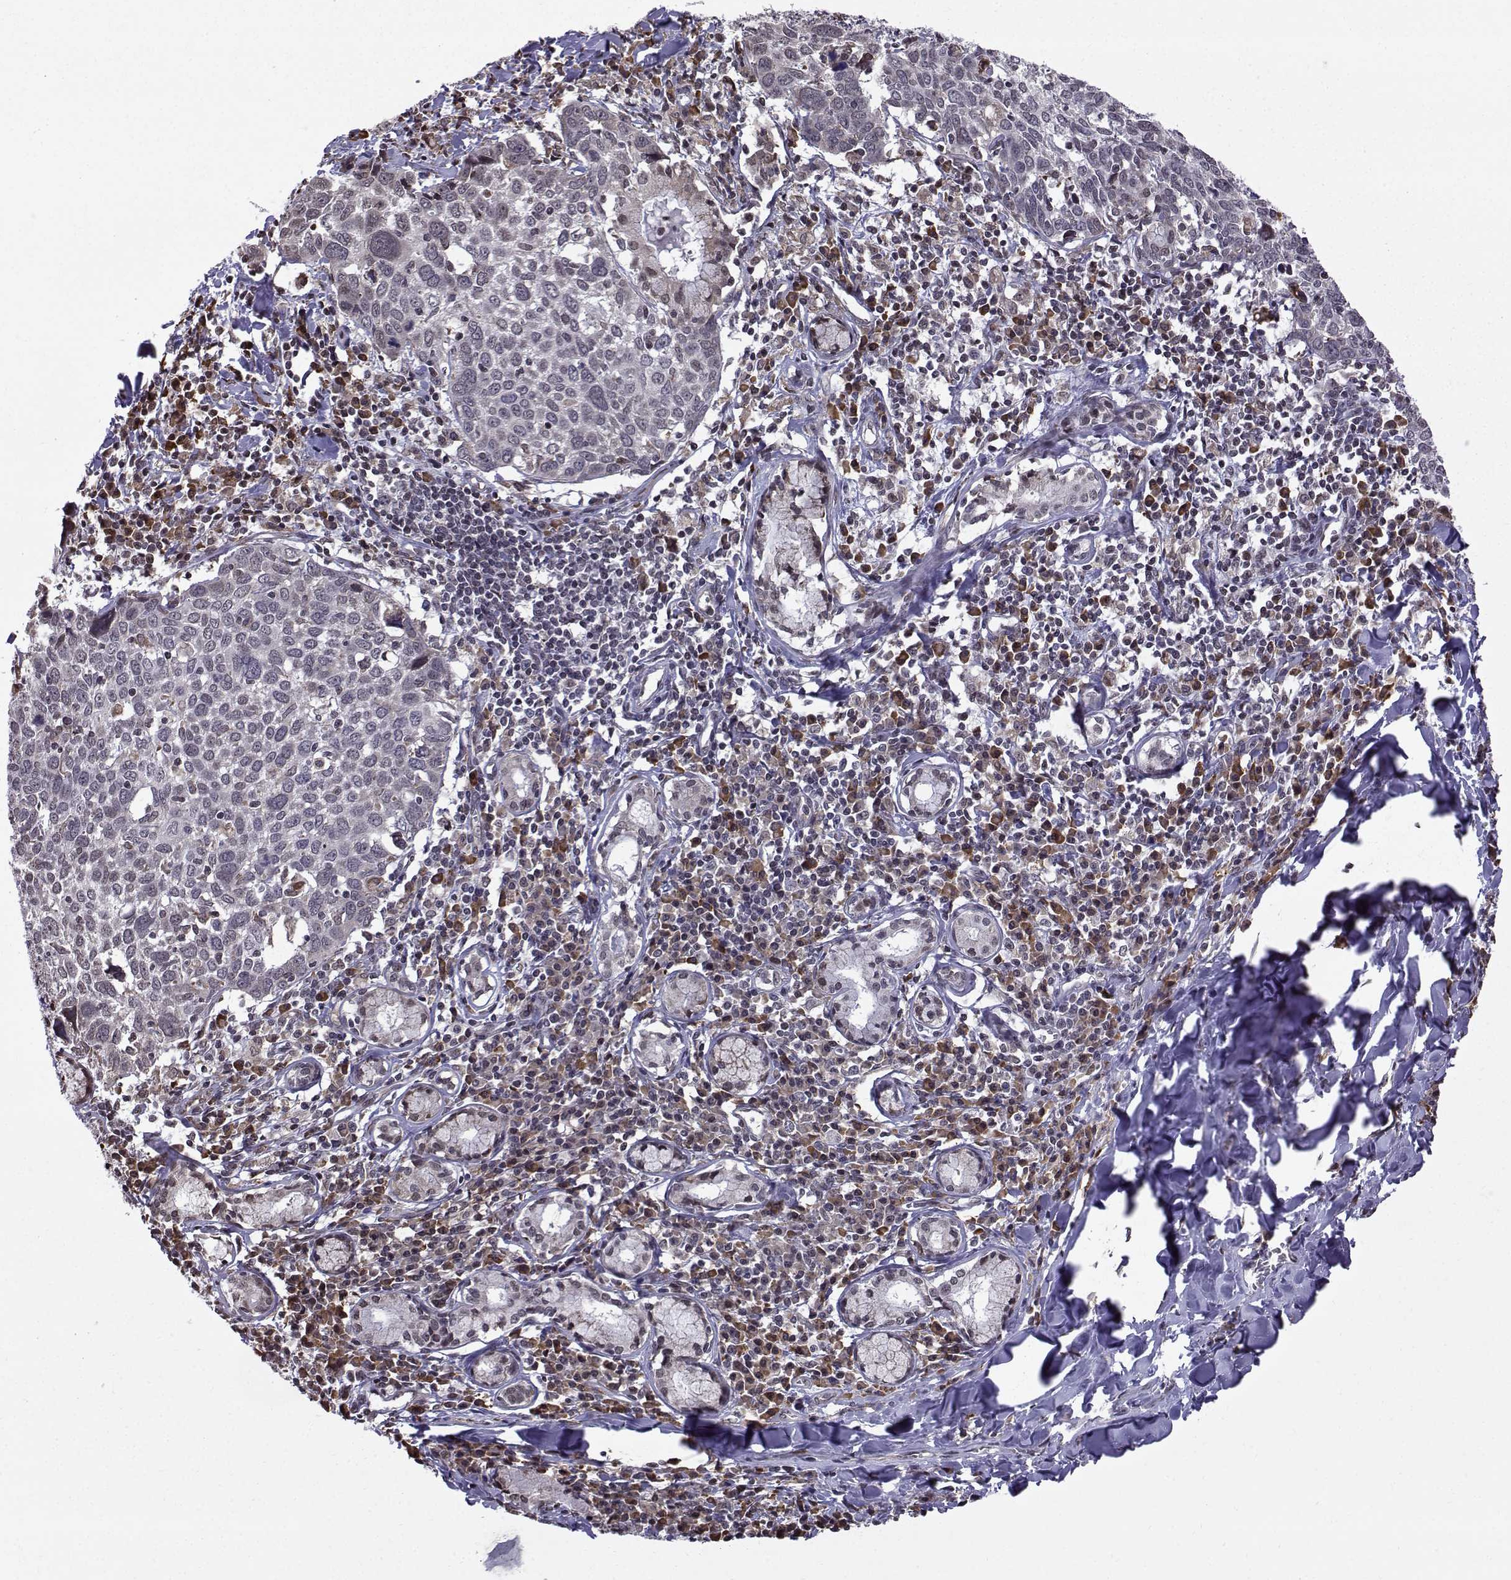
{"staining": {"intensity": "negative", "quantity": "none", "location": "none"}, "tissue": "lung cancer", "cell_type": "Tumor cells", "image_type": "cancer", "snomed": [{"axis": "morphology", "description": "Squamous cell carcinoma, NOS"}, {"axis": "topography", "description": "Lung"}], "caption": "An image of human lung cancer is negative for staining in tumor cells. The staining was performed using DAB (3,3'-diaminobenzidine) to visualize the protein expression in brown, while the nuclei were stained in blue with hematoxylin (Magnification: 20x).", "gene": "EZH1", "patient": {"sex": "male", "age": 57}}